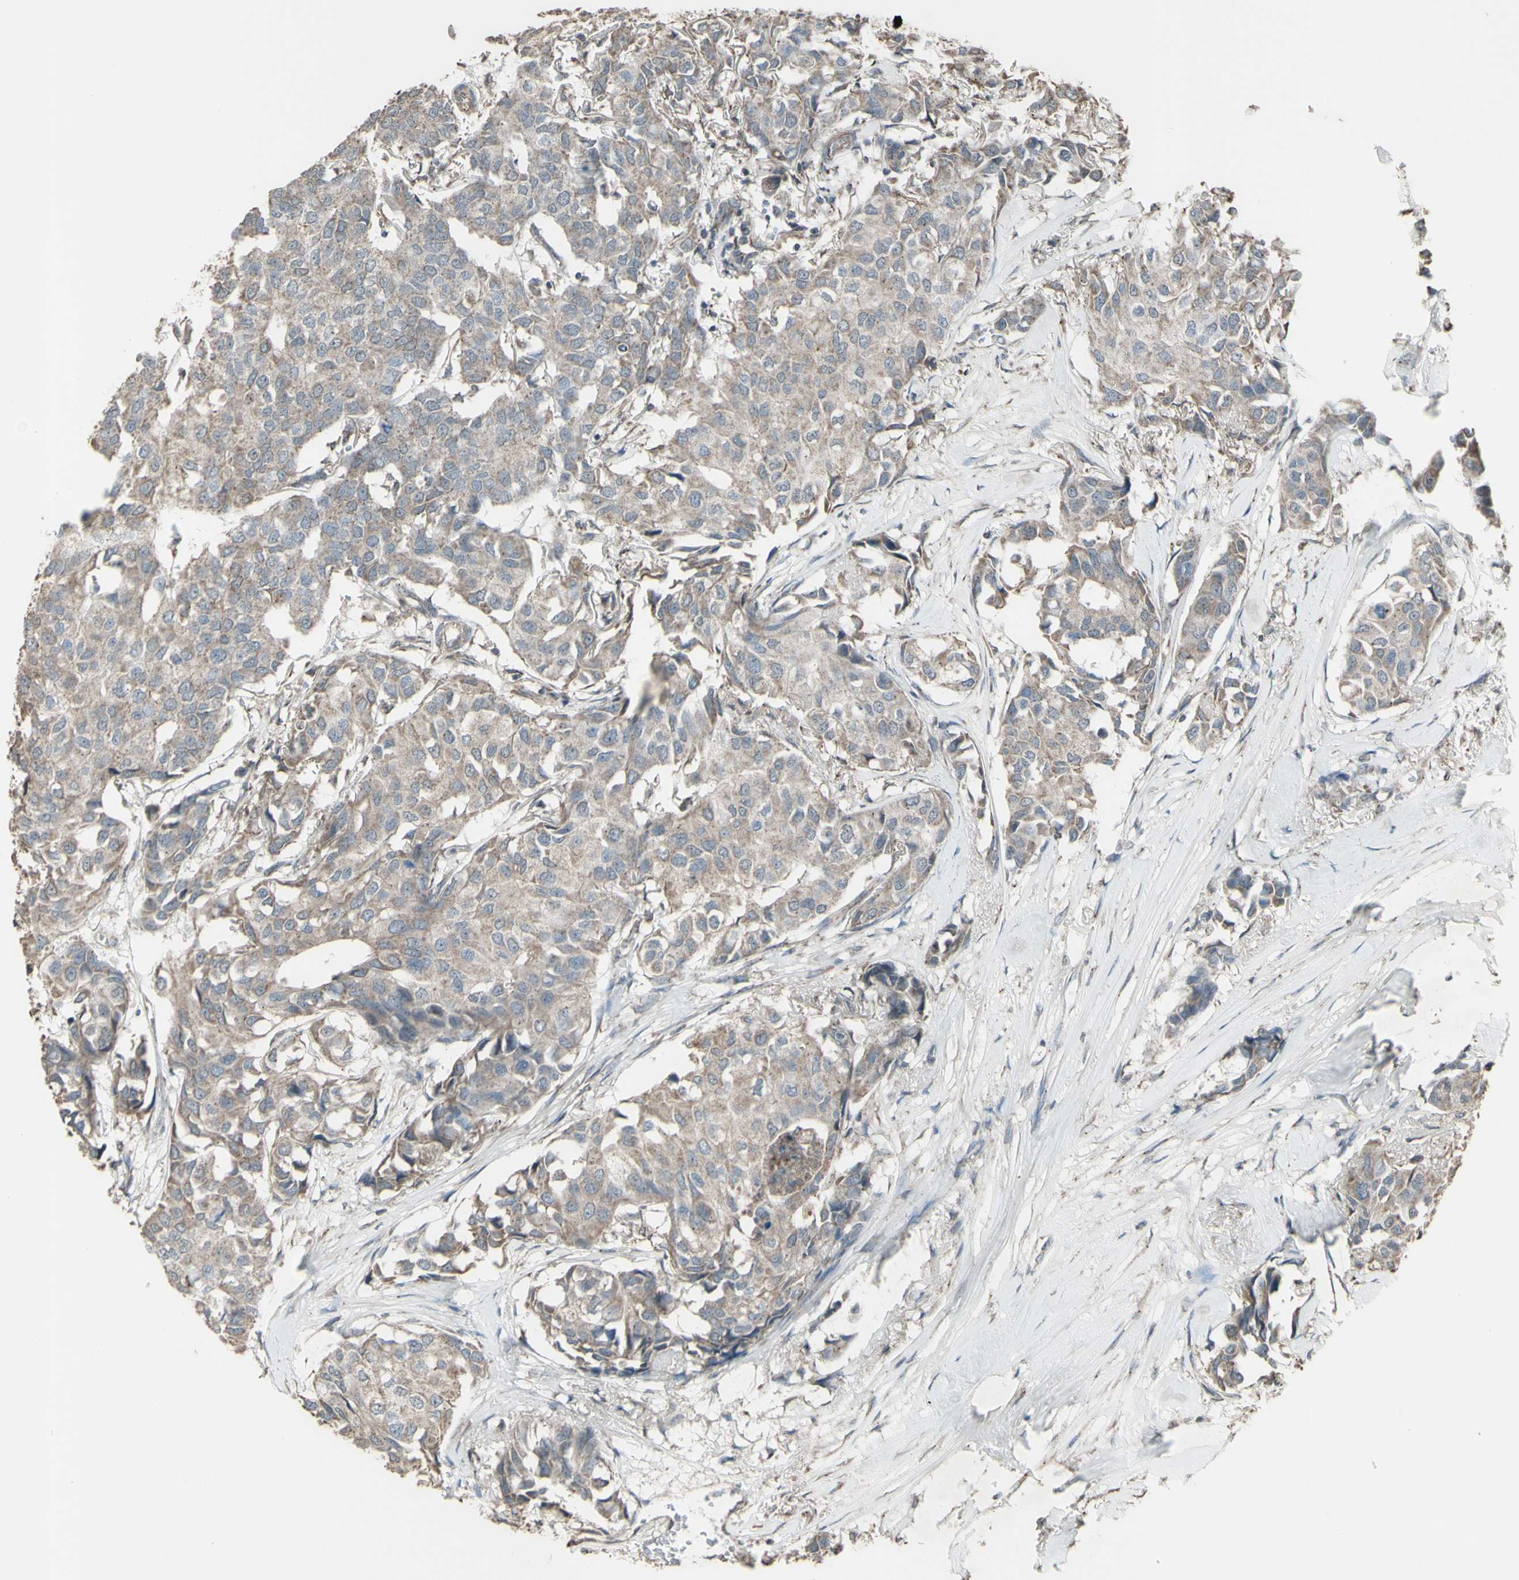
{"staining": {"intensity": "weak", "quantity": ">75%", "location": "cytoplasmic/membranous"}, "tissue": "breast cancer", "cell_type": "Tumor cells", "image_type": "cancer", "snomed": [{"axis": "morphology", "description": "Duct carcinoma"}, {"axis": "topography", "description": "Breast"}], "caption": "This histopathology image shows immunohistochemistry (IHC) staining of breast cancer, with low weak cytoplasmic/membranous positivity in about >75% of tumor cells.", "gene": "FXYD3", "patient": {"sex": "female", "age": 80}}